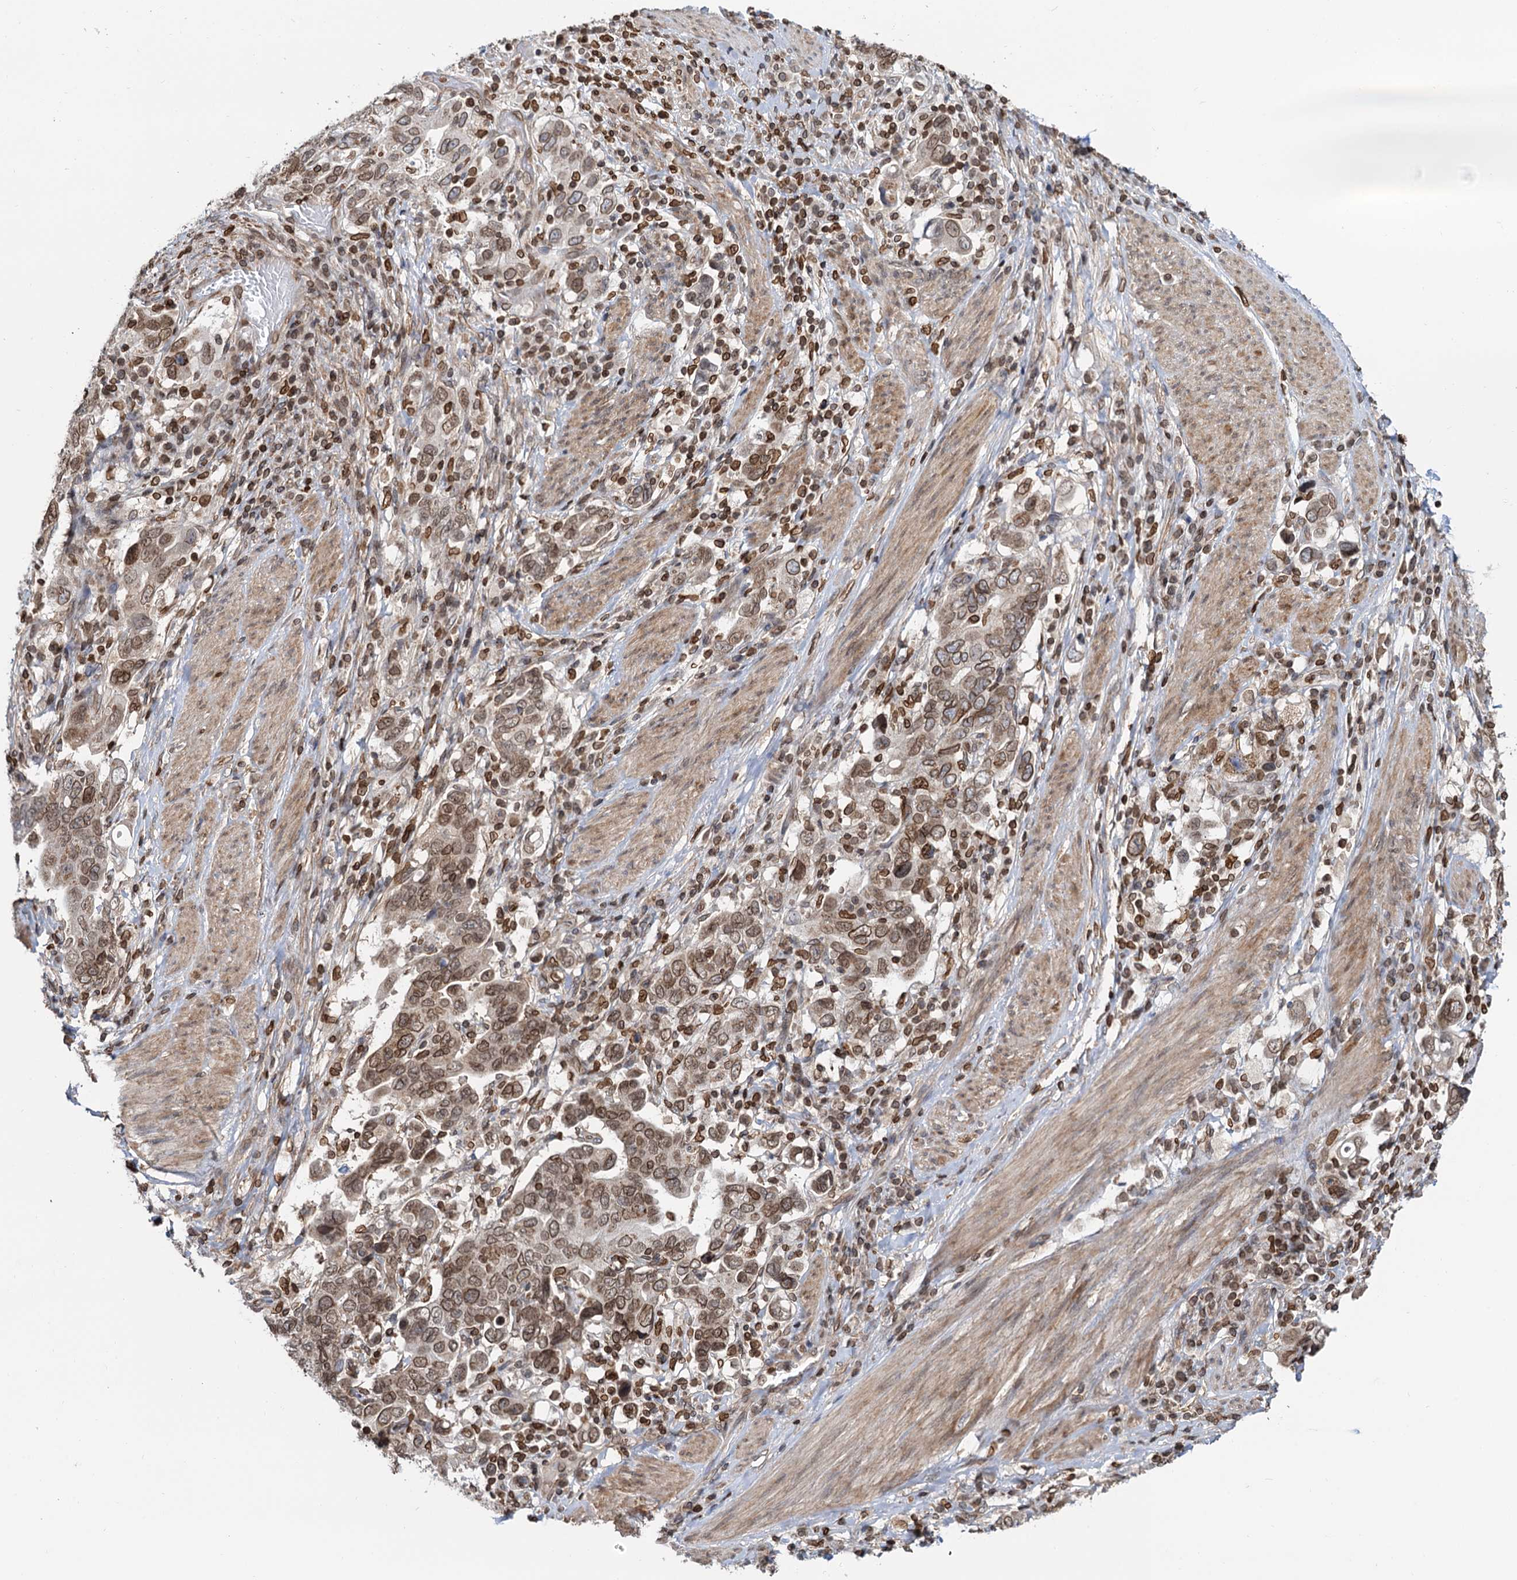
{"staining": {"intensity": "moderate", "quantity": ">75%", "location": "nuclear"}, "tissue": "stomach cancer", "cell_type": "Tumor cells", "image_type": "cancer", "snomed": [{"axis": "morphology", "description": "Adenocarcinoma, NOS"}, {"axis": "topography", "description": "Stomach, upper"}], "caption": "About >75% of tumor cells in human adenocarcinoma (stomach) exhibit moderate nuclear protein staining as visualized by brown immunohistochemical staining.", "gene": "ZC3H13", "patient": {"sex": "male", "age": 62}}